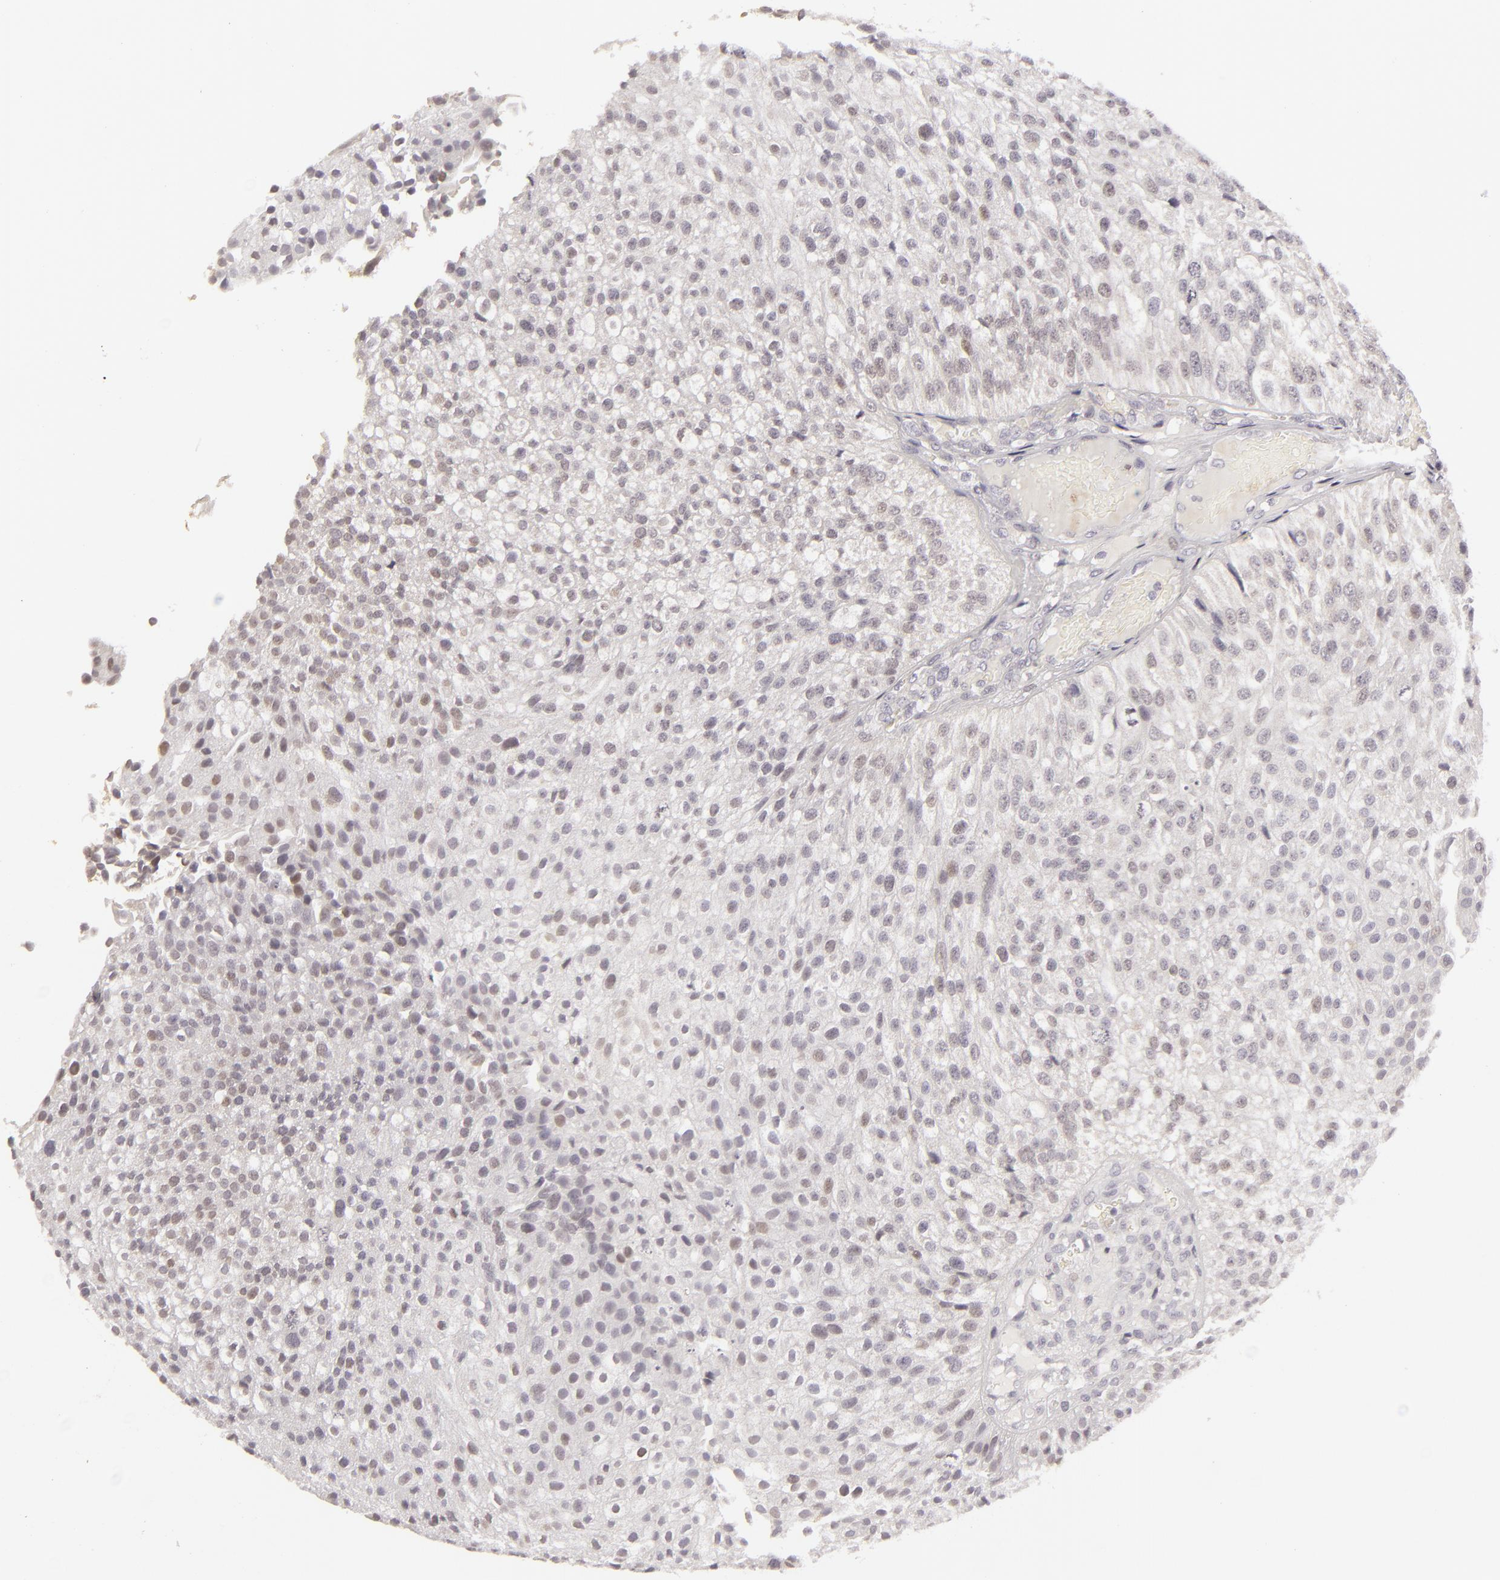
{"staining": {"intensity": "negative", "quantity": "none", "location": "none"}, "tissue": "urothelial cancer", "cell_type": "Tumor cells", "image_type": "cancer", "snomed": [{"axis": "morphology", "description": "Urothelial carcinoma, Low grade"}, {"axis": "topography", "description": "Urinary bladder"}], "caption": "There is no significant positivity in tumor cells of urothelial cancer.", "gene": "SIX1", "patient": {"sex": "female", "age": 89}}